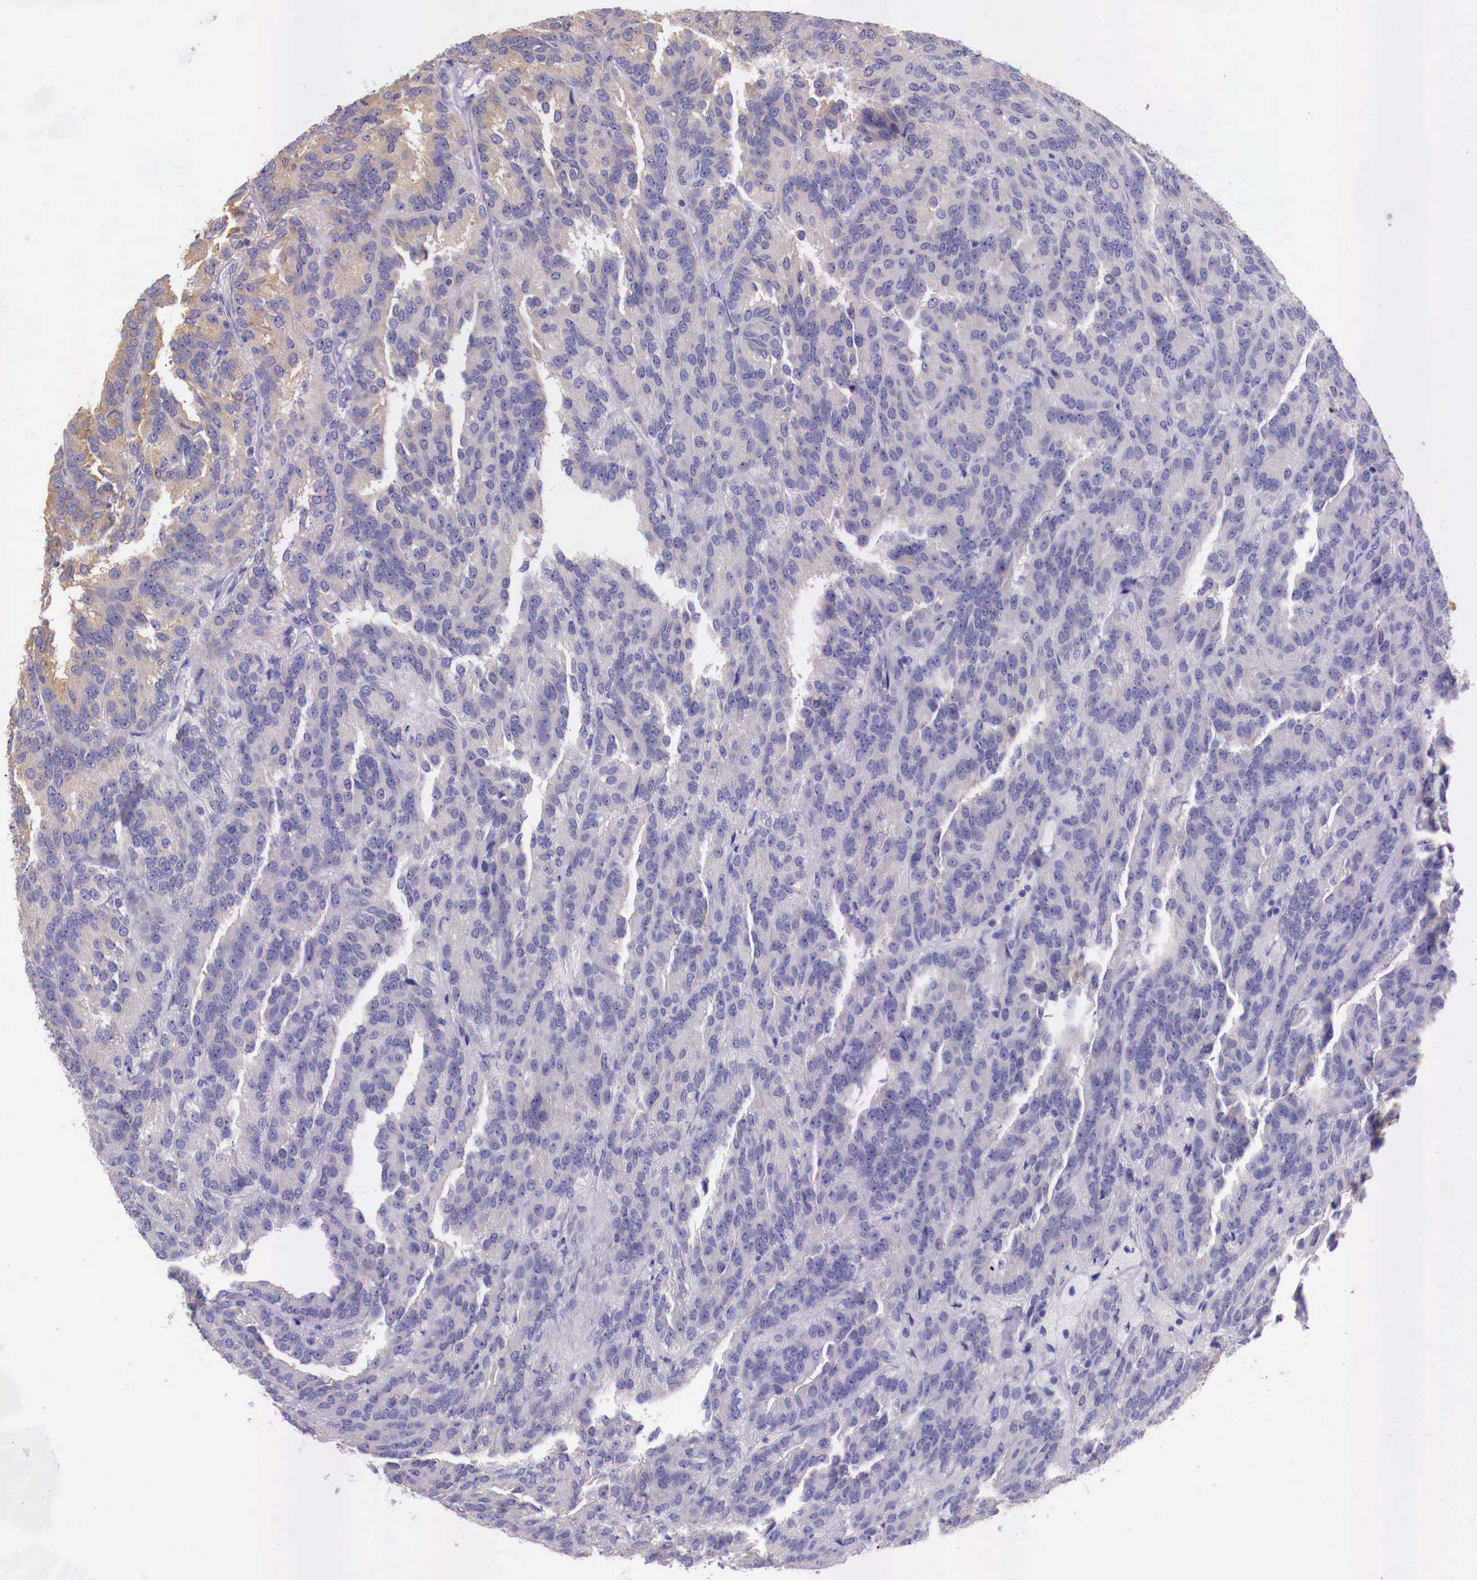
{"staining": {"intensity": "negative", "quantity": "none", "location": "none"}, "tissue": "renal cancer", "cell_type": "Tumor cells", "image_type": "cancer", "snomed": [{"axis": "morphology", "description": "Adenocarcinoma, NOS"}, {"axis": "topography", "description": "Kidney"}], "caption": "Histopathology image shows no protein staining in tumor cells of adenocarcinoma (renal) tissue. The staining was performed using DAB (3,3'-diaminobenzidine) to visualize the protein expression in brown, while the nuclei were stained in blue with hematoxylin (Magnification: 20x).", "gene": "GRIPAP1", "patient": {"sex": "male", "age": 46}}